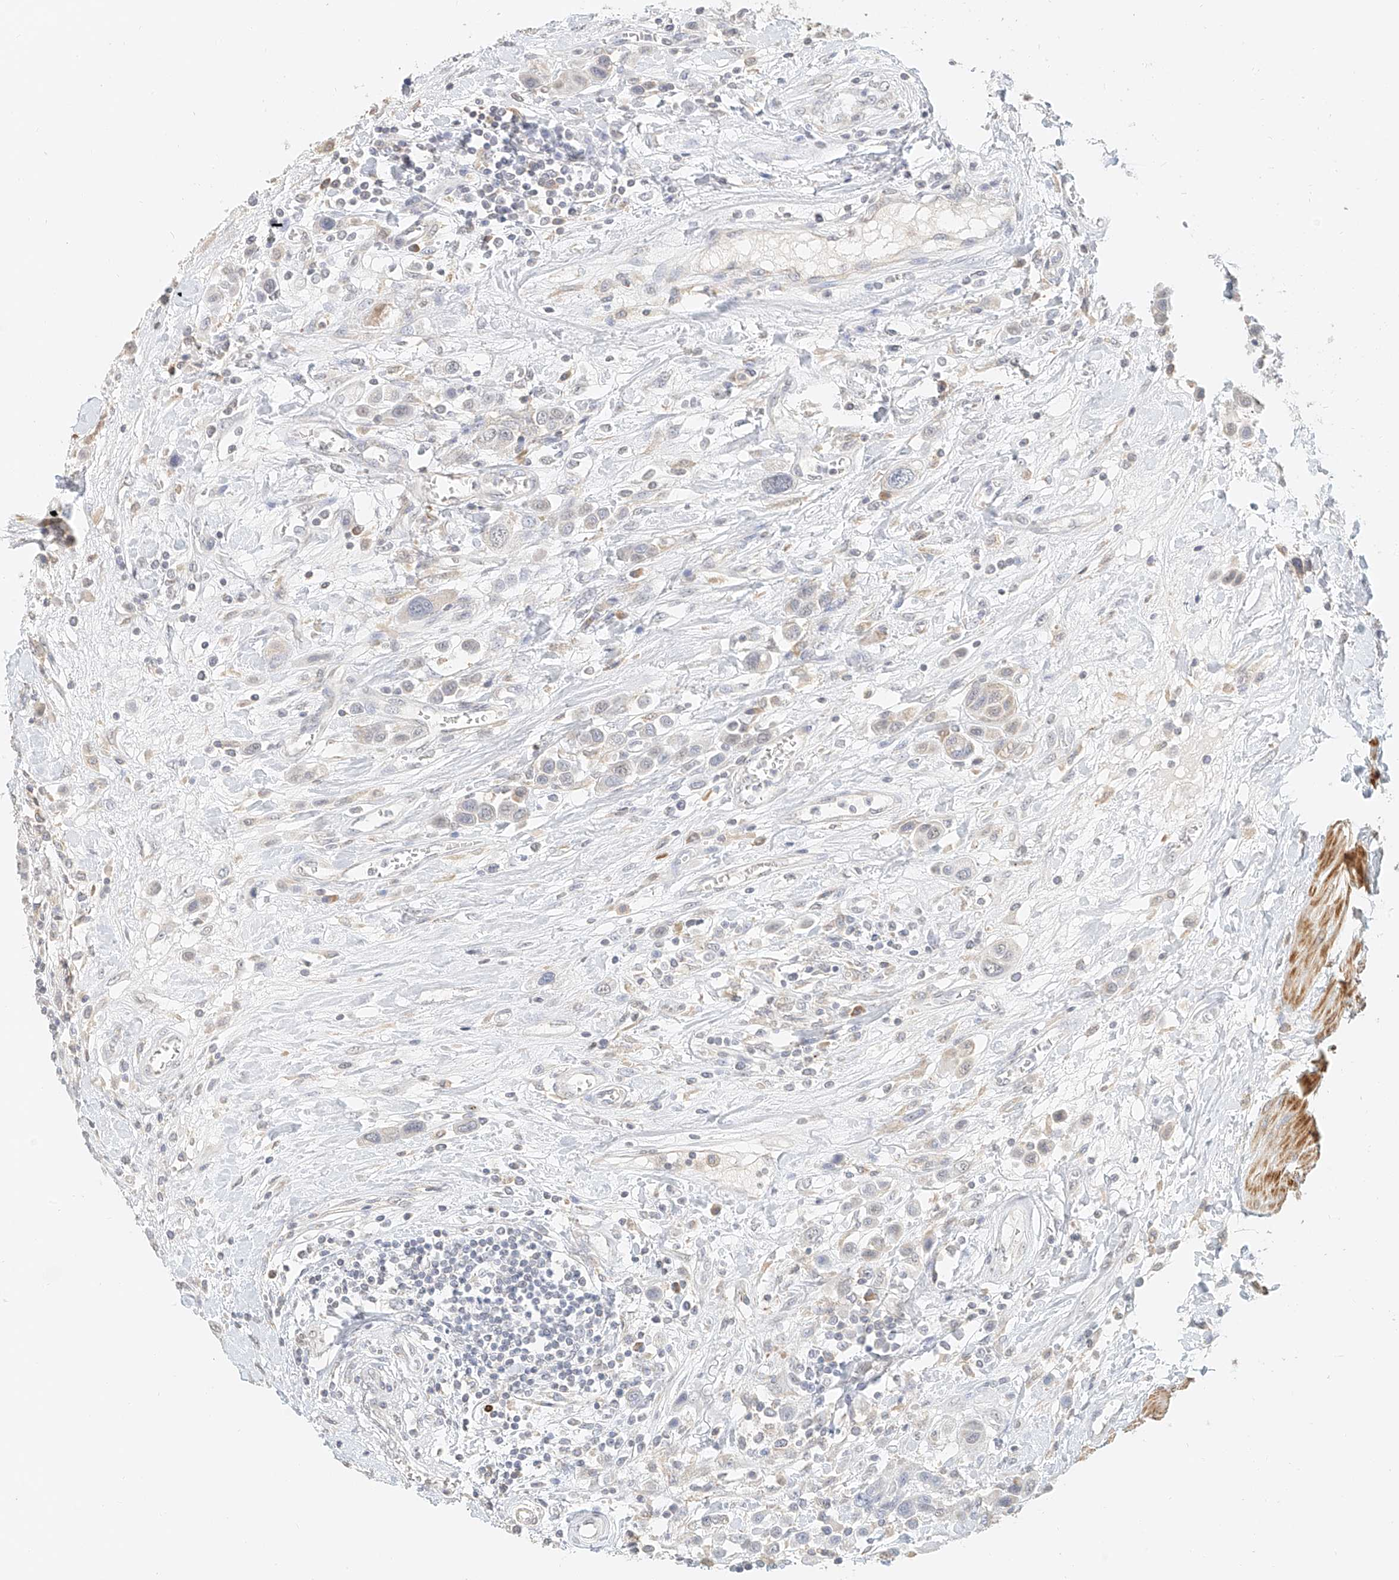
{"staining": {"intensity": "negative", "quantity": "none", "location": "none"}, "tissue": "urothelial cancer", "cell_type": "Tumor cells", "image_type": "cancer", "snomed": [{"axis": "morphology", "description": "Urothelial carcinoma, High grade"}, {"axis": "topography", "description": "Urinary bladder"}], "caption": "IHC photomicrograph of neoplastic tissue: urothelial carcinoma (high-grade) stained with DAB (3,3'-diaminobenzidine) displays no significant protein staining in tumor cells.", "gene": "CXorf58", "patient": {"sex": "male", "age": 50}}